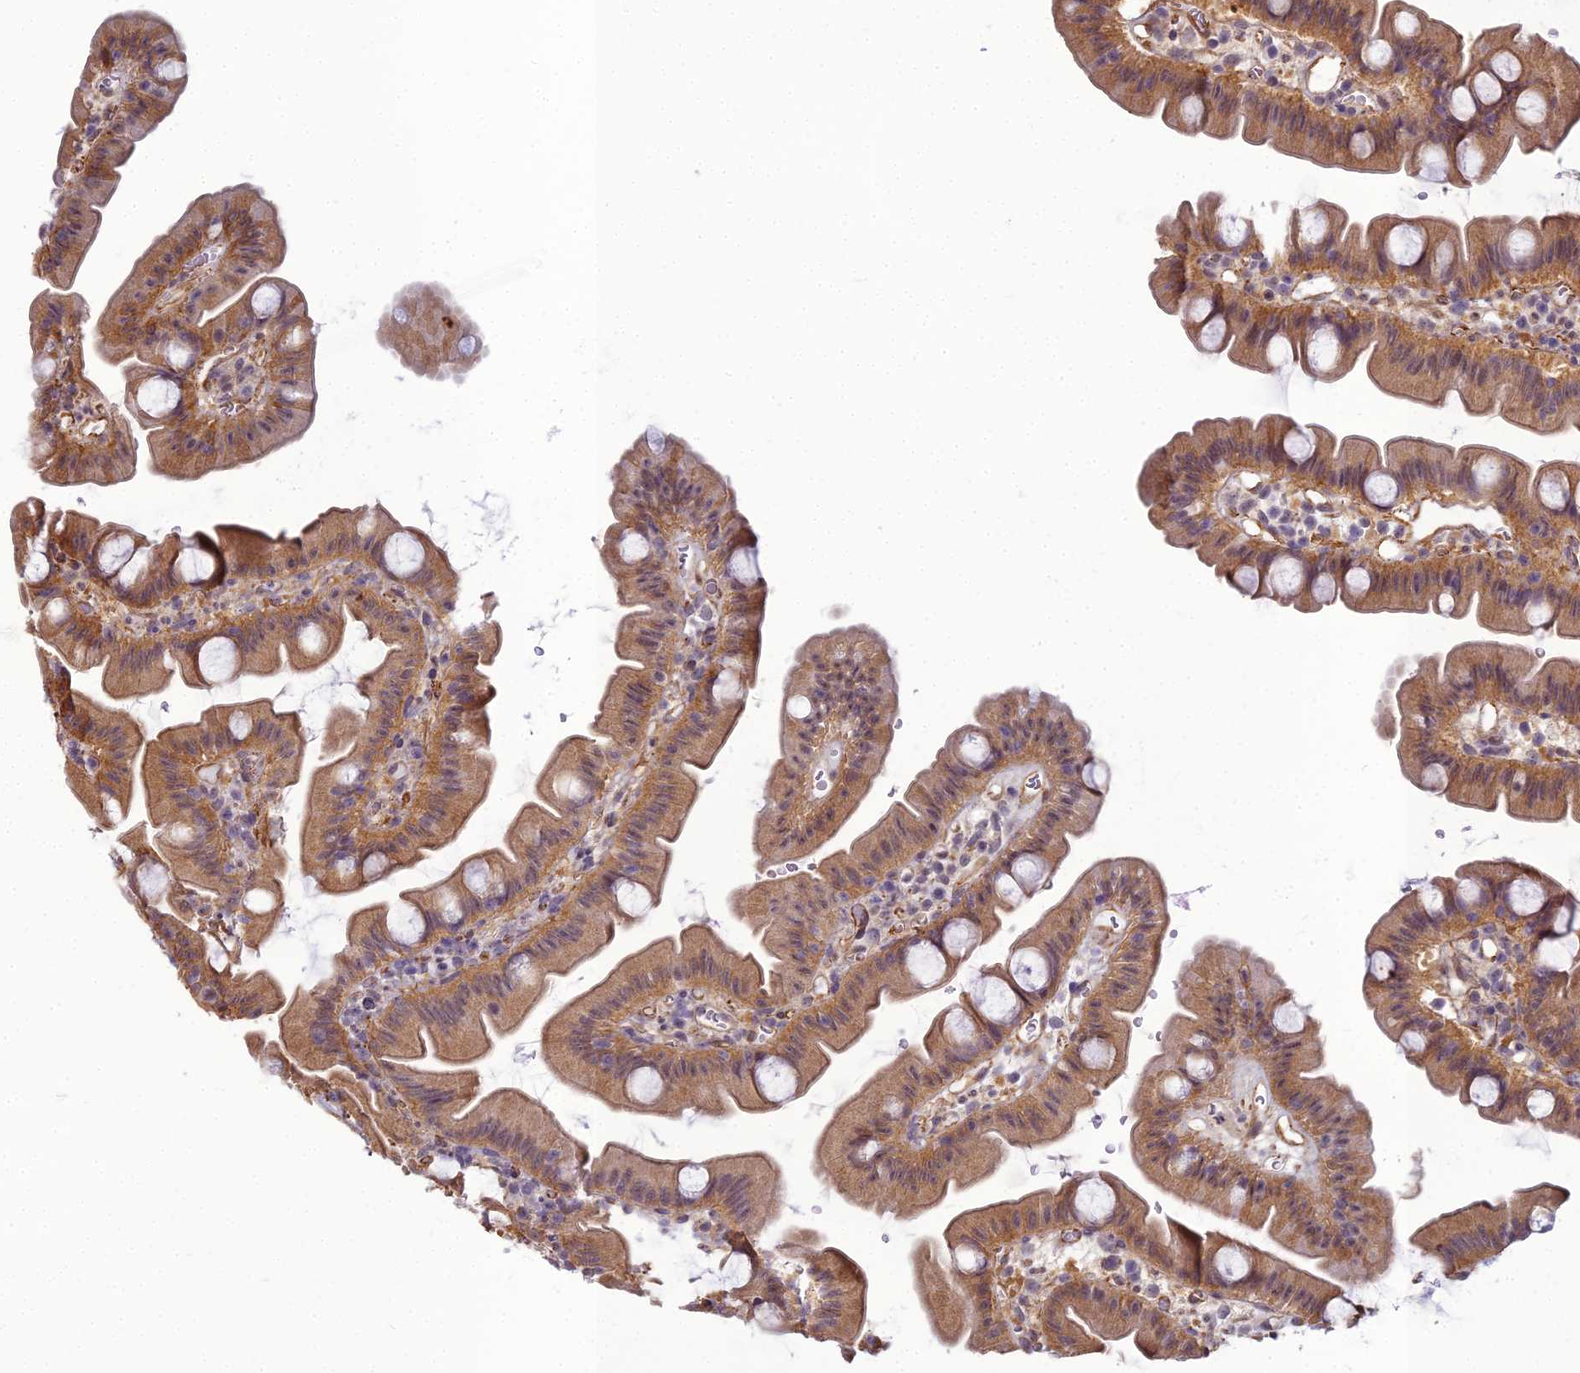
{"staining": {"intensity": "moderate", "quantity": "<25%", "location": "cytoplasmic/membranous,nuclear"}, "tissue": "small intestine", "cell_type": "Glandular cells", "image_type": "normal", "snomed": [{"axis": "morphology", "description": "Normal tissue, NOS"}, {"axis": "topography", "description": "Small intestine"}], "caption": "Human small intestine stained for a protein (brown) displays moderate cytoplasmic/membranous,nuclear positive expression in about <25% of glandular cells.", "gene": "RGL3", "patient": {"sex": "female", "age": 68}}